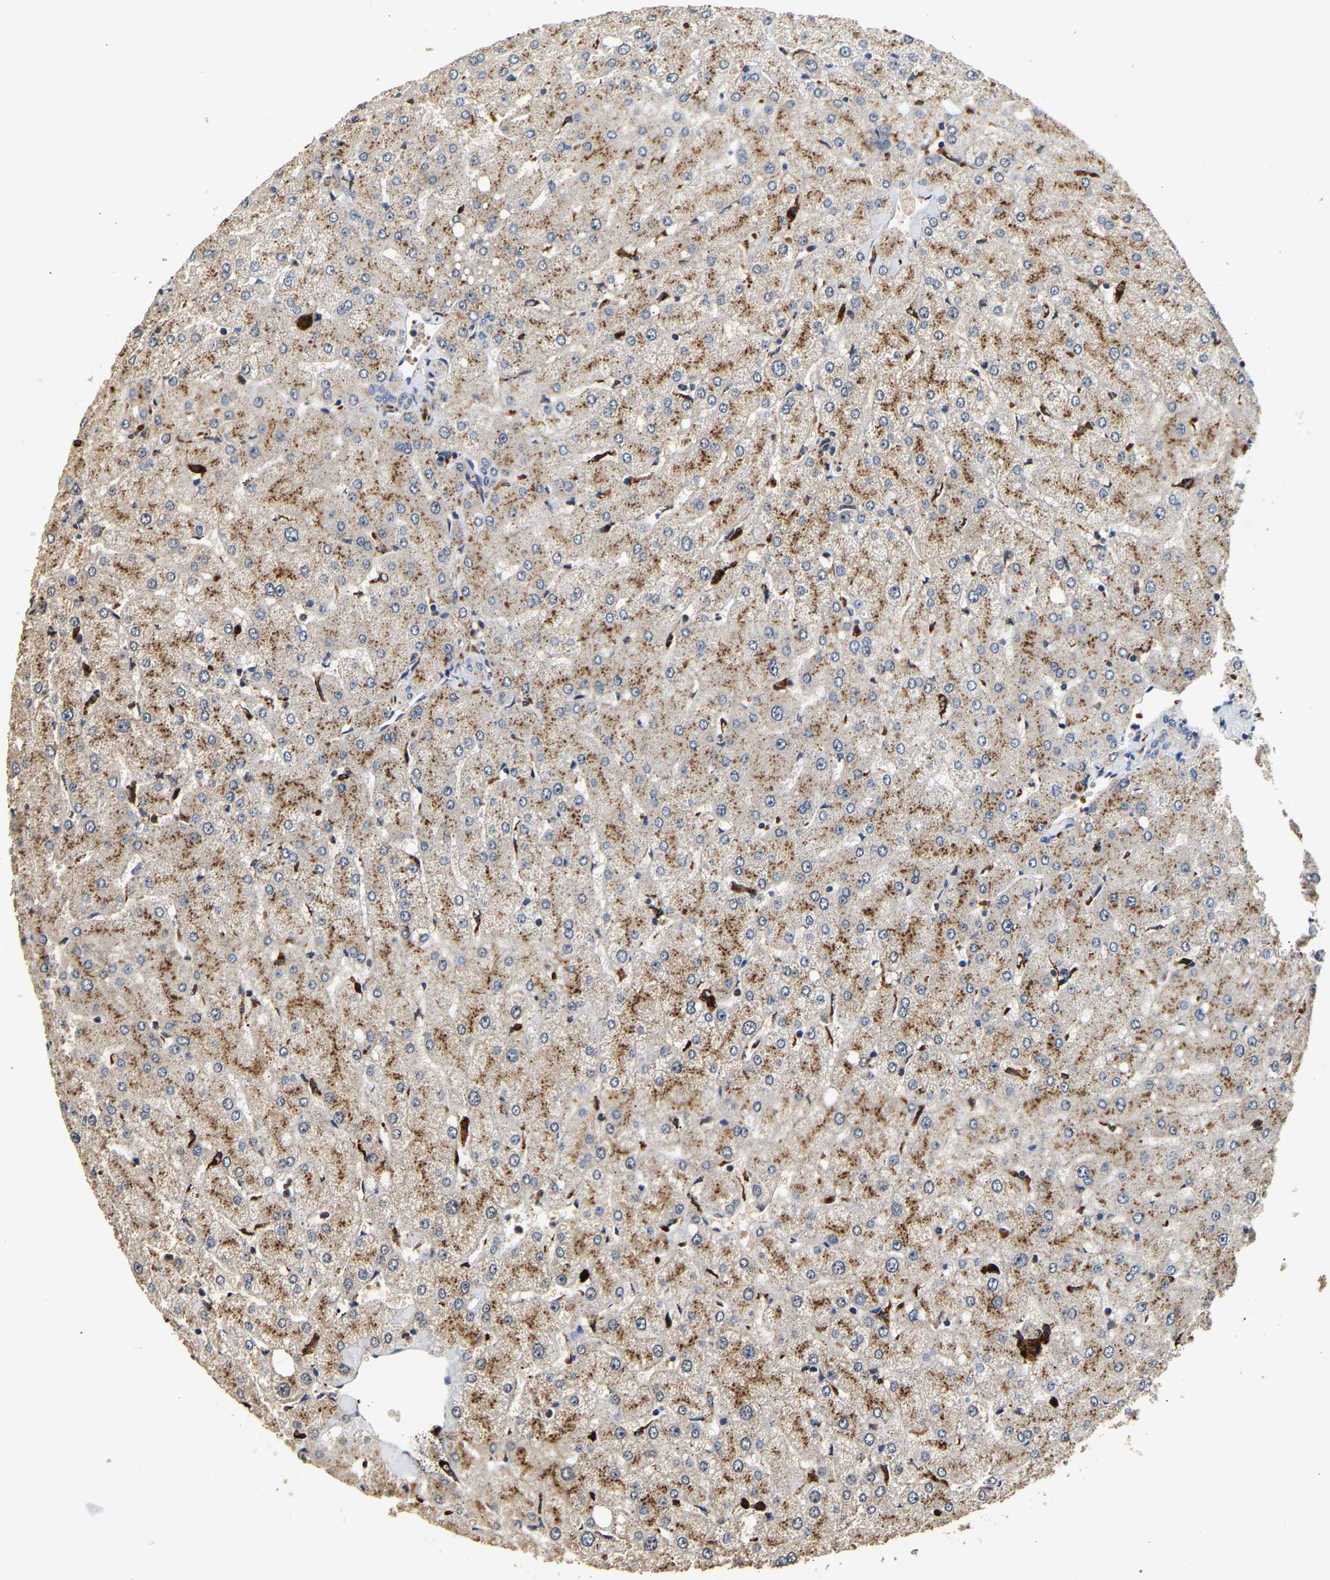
{"staining": {"intensity": "weak", "quantity": "25%-75%", "location": "cytoplasmic/membranous"}, "tissue": "liver", "cell_type": "Cholangiocytes", "image_type": "normal", "snomed": [{"axis": "morphology", "description": "Normal tissue, NOS"}, {"axis": "topography", "description": "Liver"}], "caption": "Liver stained with immunohistochemistry (IHC) displays weak cytoplasmic/membranous positivity in about 25%-75% of cholangiocytes. Nuclei are stained in blue.", "gene": "SMU1", "patient": {"sex": "female", "age": 54}}